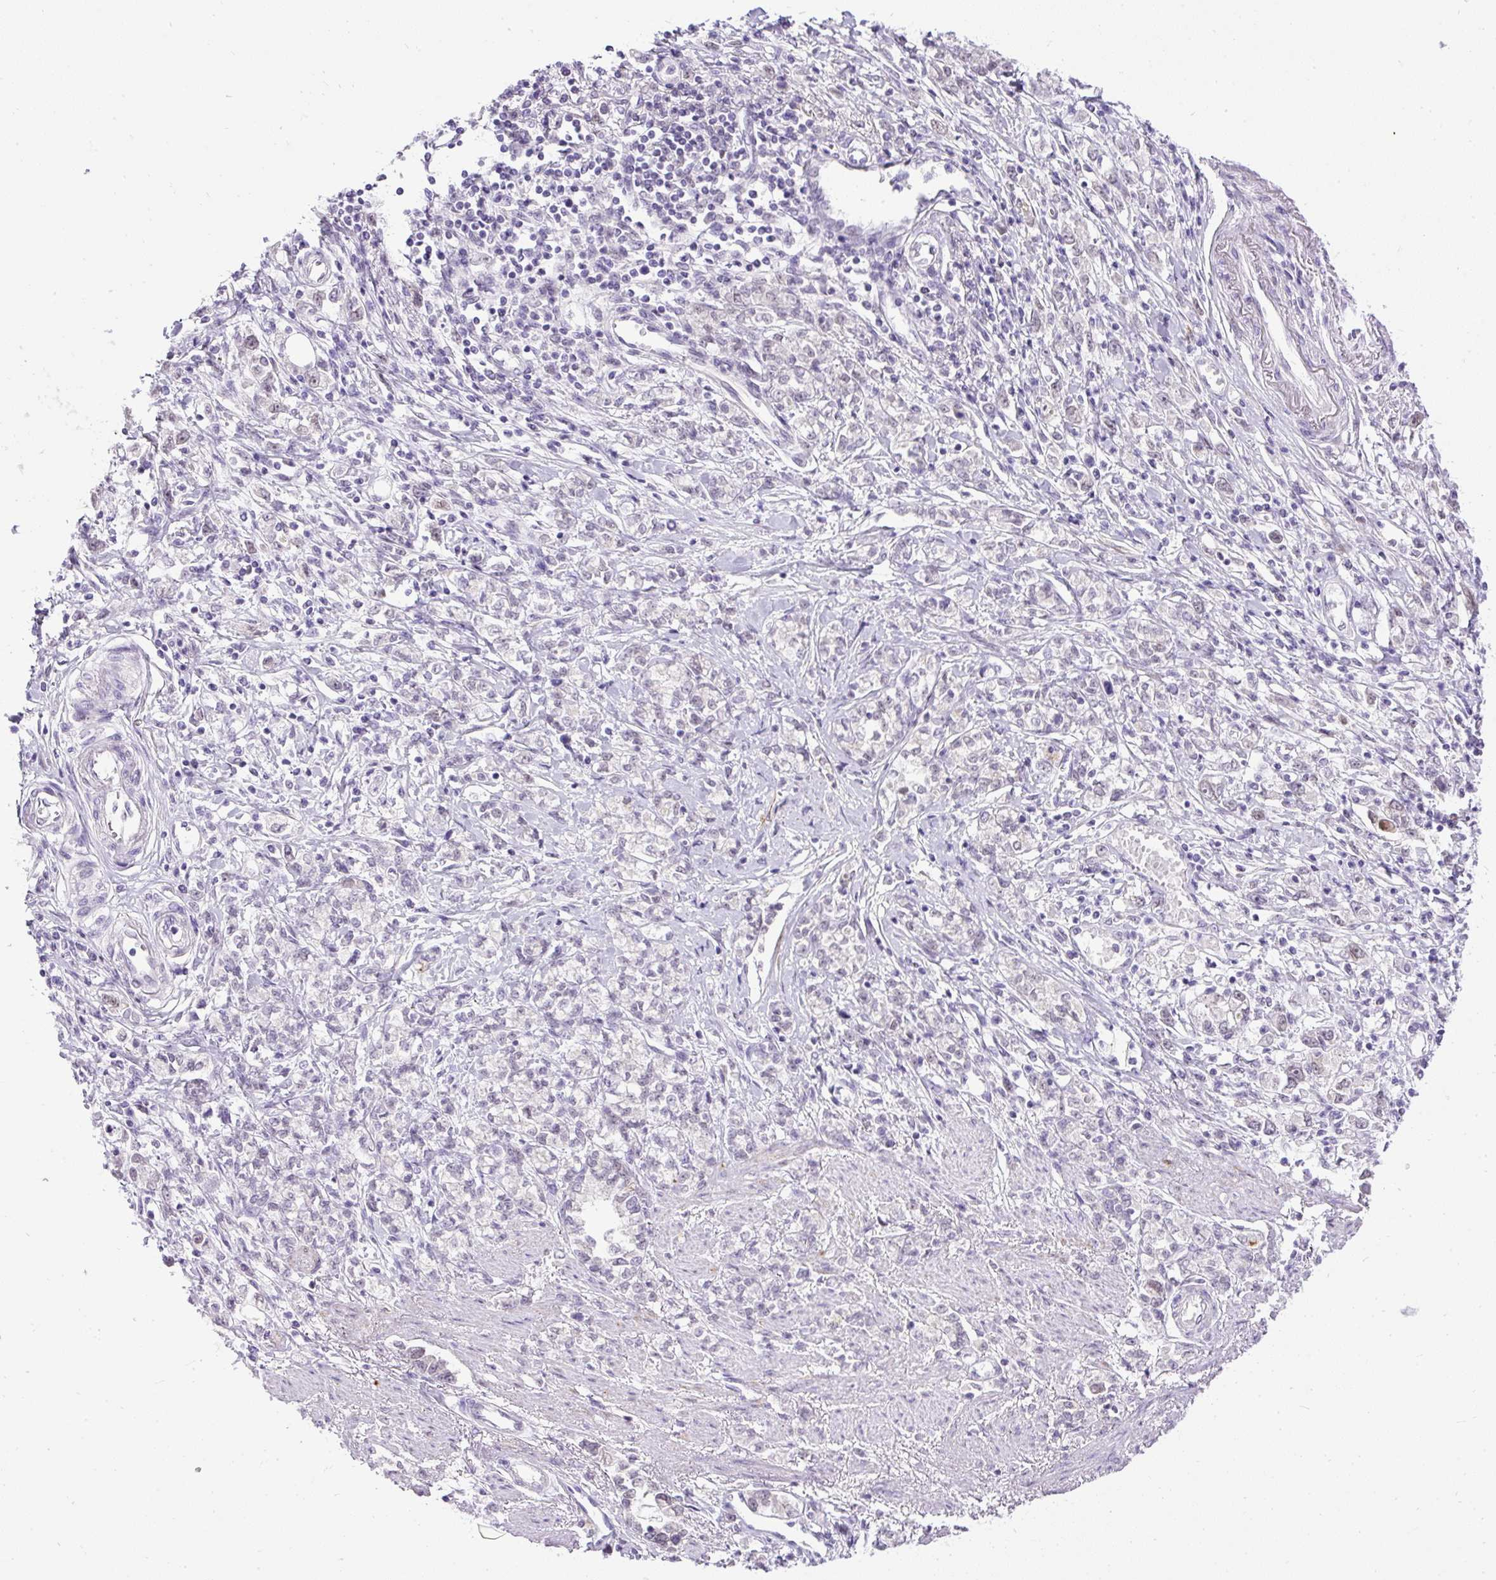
{"staining": {"intensity": "negative", "quantity": "none", "location": "none"}, "tissue": "stomach cancer", "cell_type": "Tumor cells", "image_type": "cancer", "snomed": [{"axis": "morphology", "description": "Adenocarcinoma, NOS"}, {"axis": "topography", "description": "Stomach"}], "caption": "Immunohistochemistry (IHC) of human adenocarcinoma (stomach) reveals no positivity in tumor cells.", "gene": "WNT10B", "patient": {"sex": "female", "age": 76}}